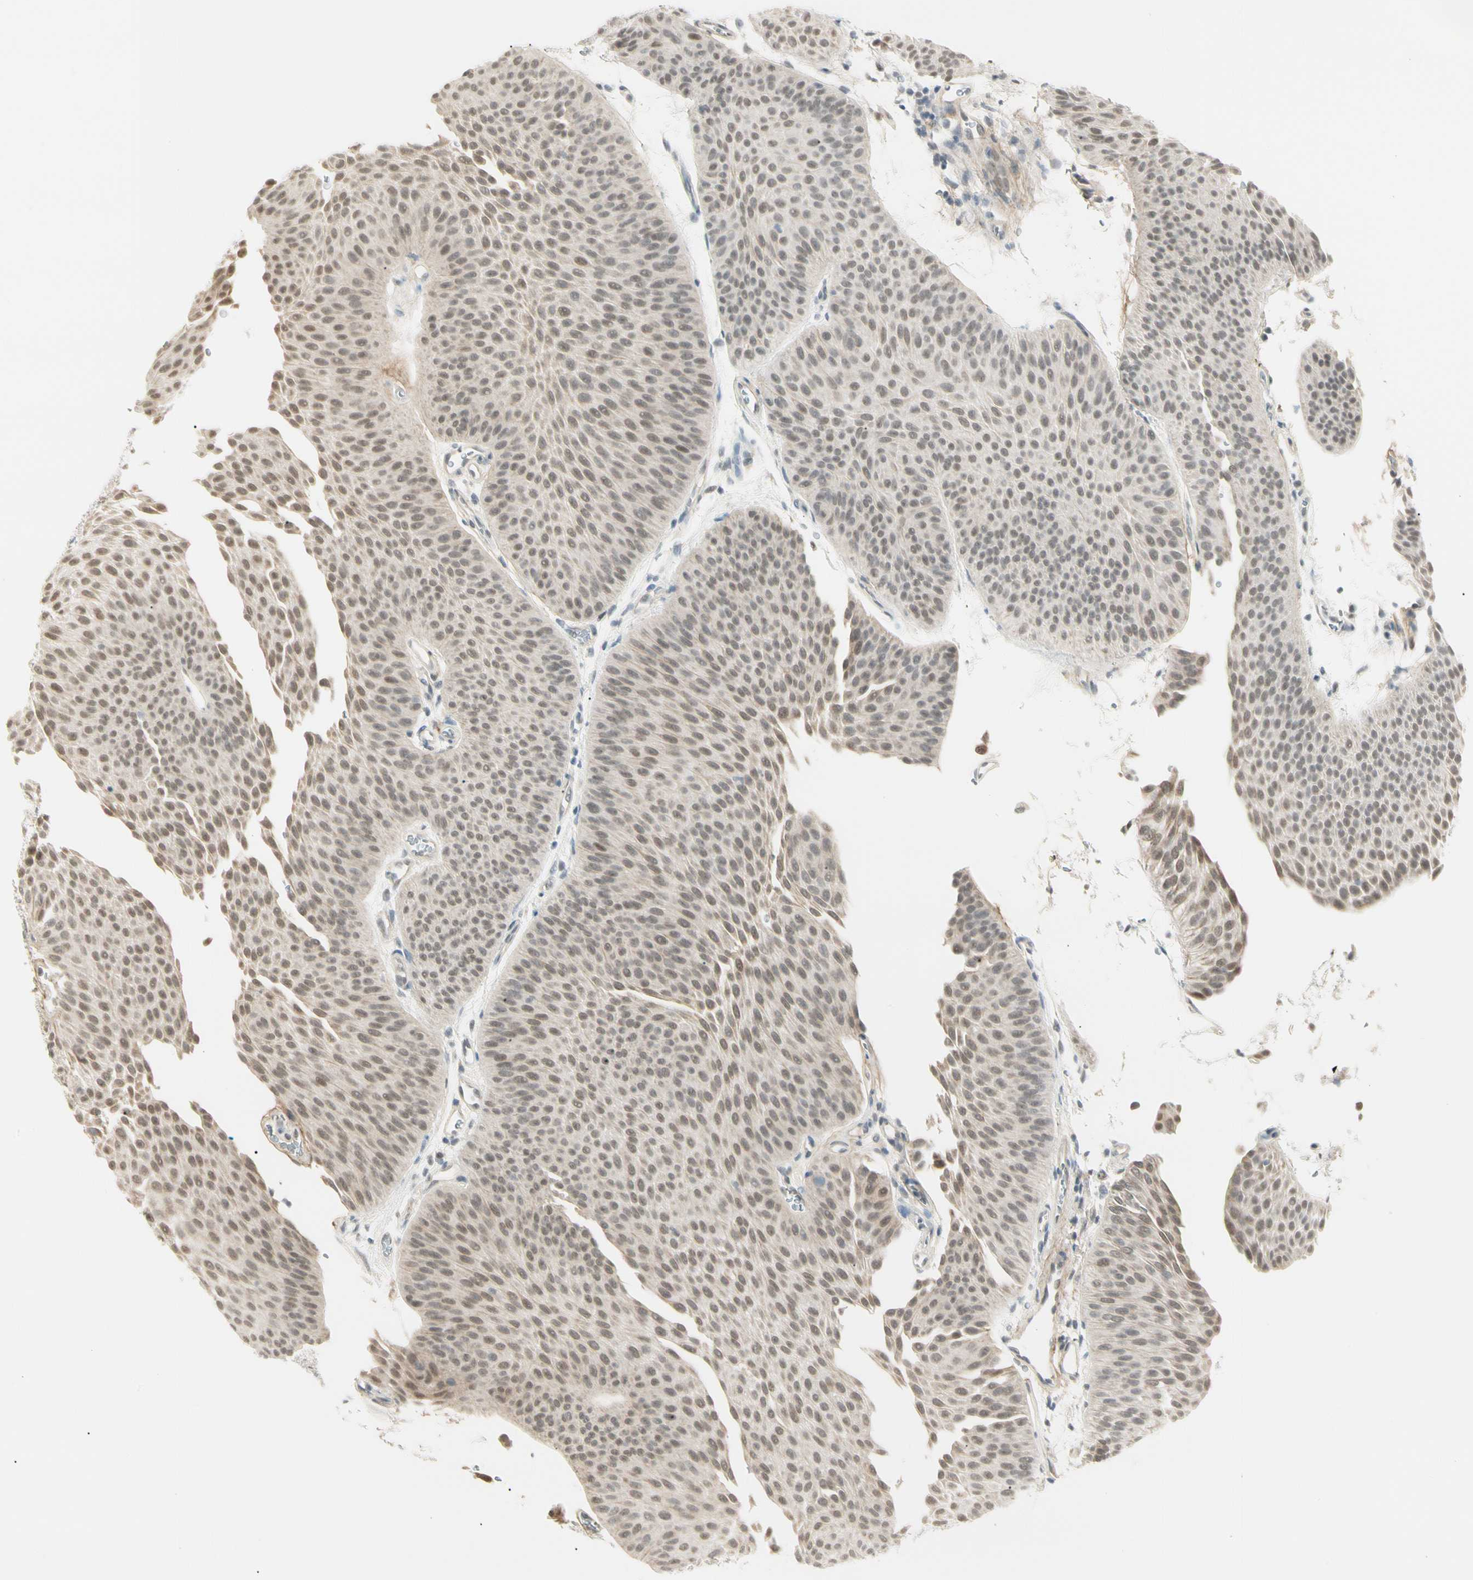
{"staining": {"intensity": "weak", "quantity": ">75%", "location": "nuclear"}, "tissue": "urothelial cancer", "cell_type": "Tumor cells", "image_type": "cancer", "snomed": [{"axis": "morphology", "description": "Urothelial carcinoma, Low grade"}, {"axis": "topography", "description": "Urinary bladder"}], "caption": "Protein staining demonstrates weak nuclear expression in about >75% of tumor cells in urothelial cancer.", "gene": "ASPN", "patient": {"sex": "female", "age": 60}}